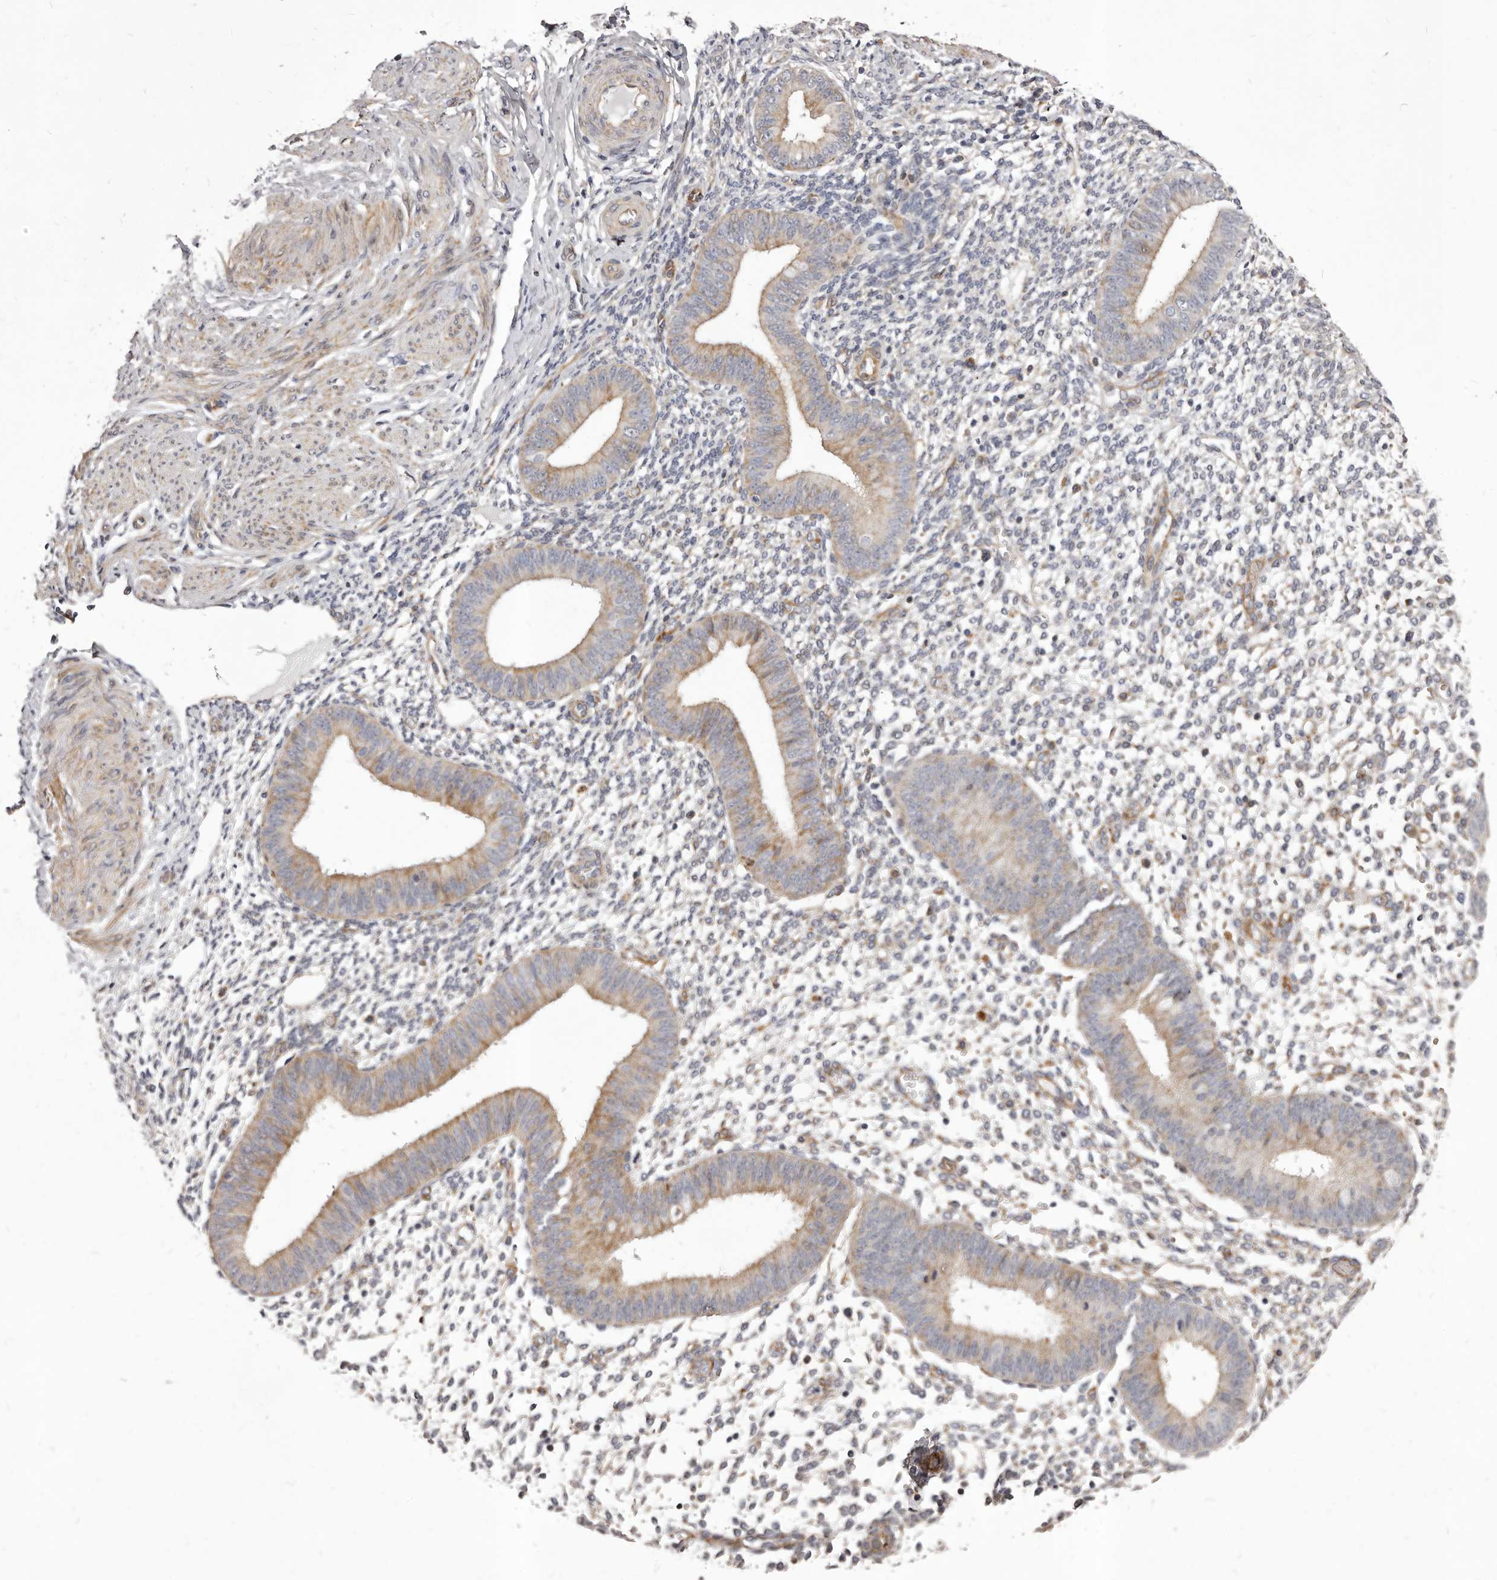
{"staining": {"intensity": "weak", "quantity": "<25%", "location": "cytoplasmic/membranous"}, "tissue": "endometrium", "cell_type": "Cells in endometrial stroma", "image_type": "normal", "snomed": [{"axis": "morphology", "description": "Normal tissue, NOS"}, {"axis": "topography", "description": "Uterus"}, {"axis": "topography", "description": "Endometrium"}], "caption": "There is no significant expression in cells in endometrial stroma of endometrium. (DAB (3,3'-diaminobenzidine) immunohistochemistry with hematoxylin counter stain).", "gene": "ALPK1", "patient": {"sex": "female", "age": 48}}